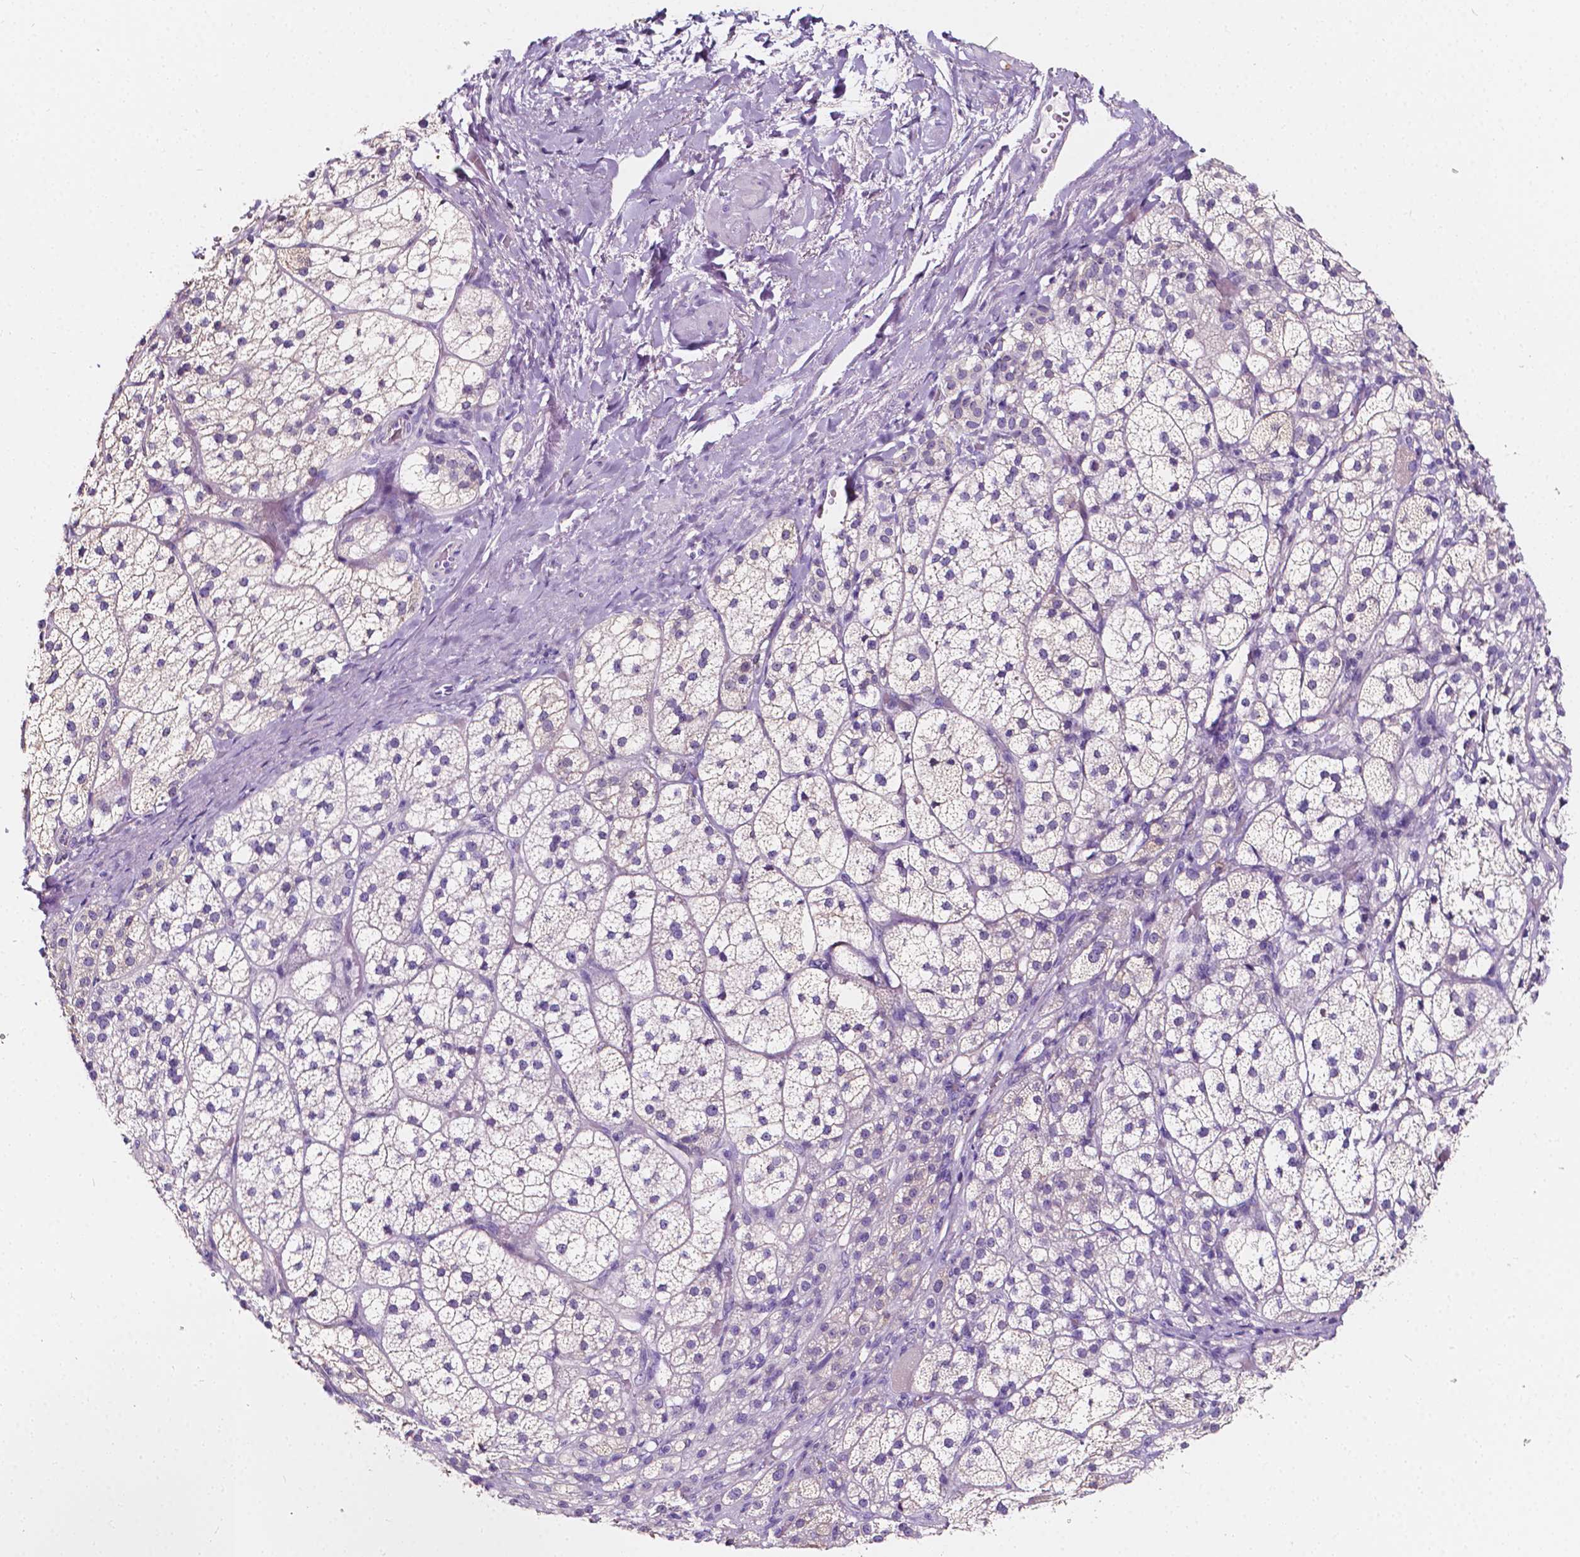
{"staining": {"intensity": "negative", "quantity": "none", "location": "none"}, "tissue": "adrenal gland", "cell_type": "Glandular cells", "image_type": "normal", "snomed": [{"axis": "morphology", "description": "Normal tissue, NOS"}, {"axis": "topography", "description": "Adrenal gland"}], "caption": "High magnification brightfield microscopy of normal adrenal gland stained with DAB (brown) and counterstained with hematoxylin (blue): glandular cells show no significant expression.", "gene": "CLSTN2", "patient": {"sex": "female", "age": 60}}